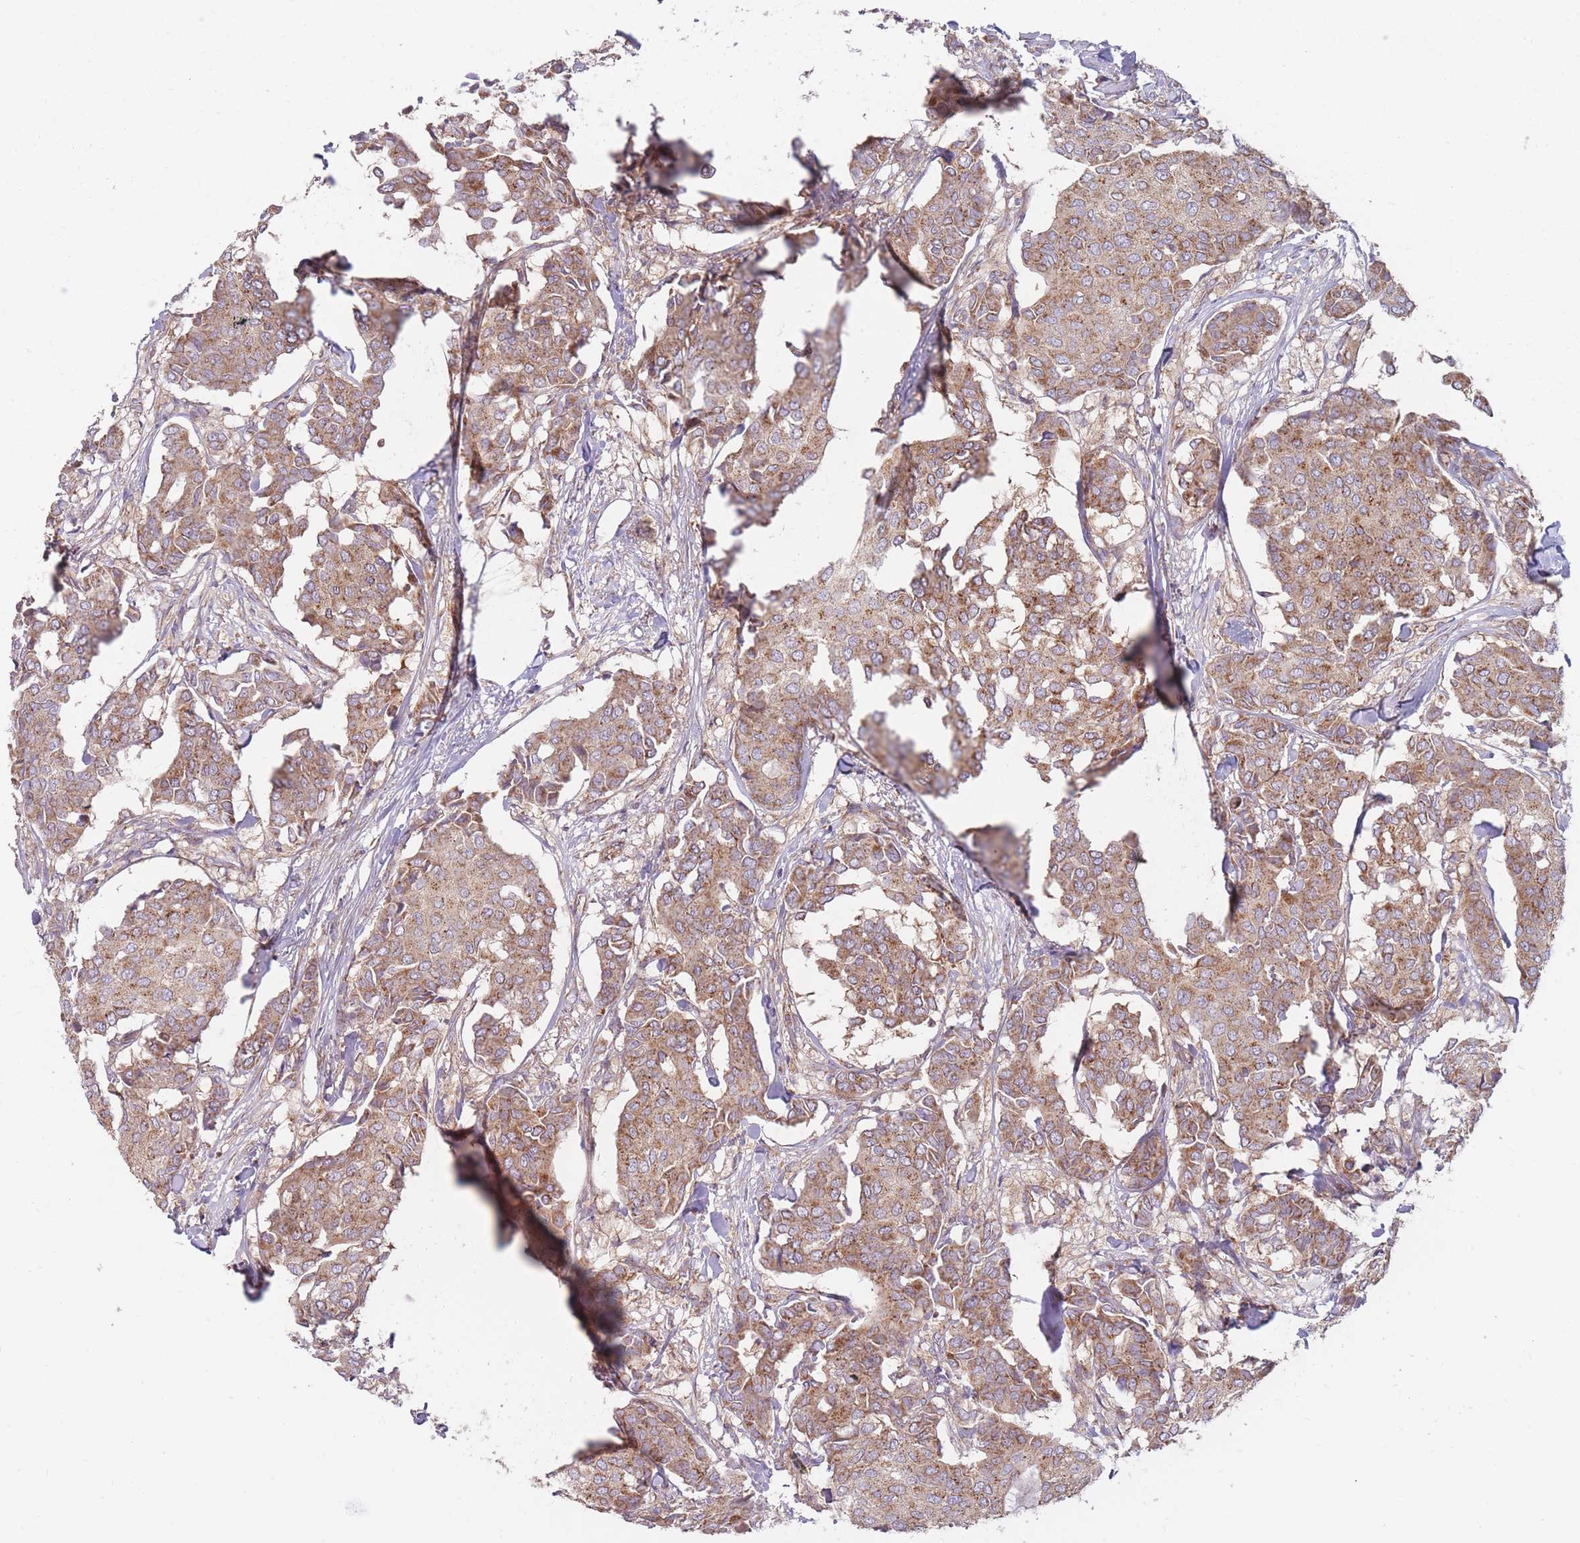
{"staining": {"intensity": "moderate", "quantity": ">75%", "location": "cytoplasmic/membranous"}, "tissue": "breast cancer", "cell_type": "Tumor cells", "image_type": "cancer", "snomed": [{"axis": "morphology", "description": "Duct carcinoma"}, {"axis": "topography", "description": "Breast"}], "caption": "Breast cancer (invasive ductal carcinoma) tissue shows moderate cytoplasmic/membranous positivity in approximately >75% of tumor cells, visualized by immunohistochemistry.", "gene": "NDUFA9", "patient": {"sex": "female", "age": 75}}